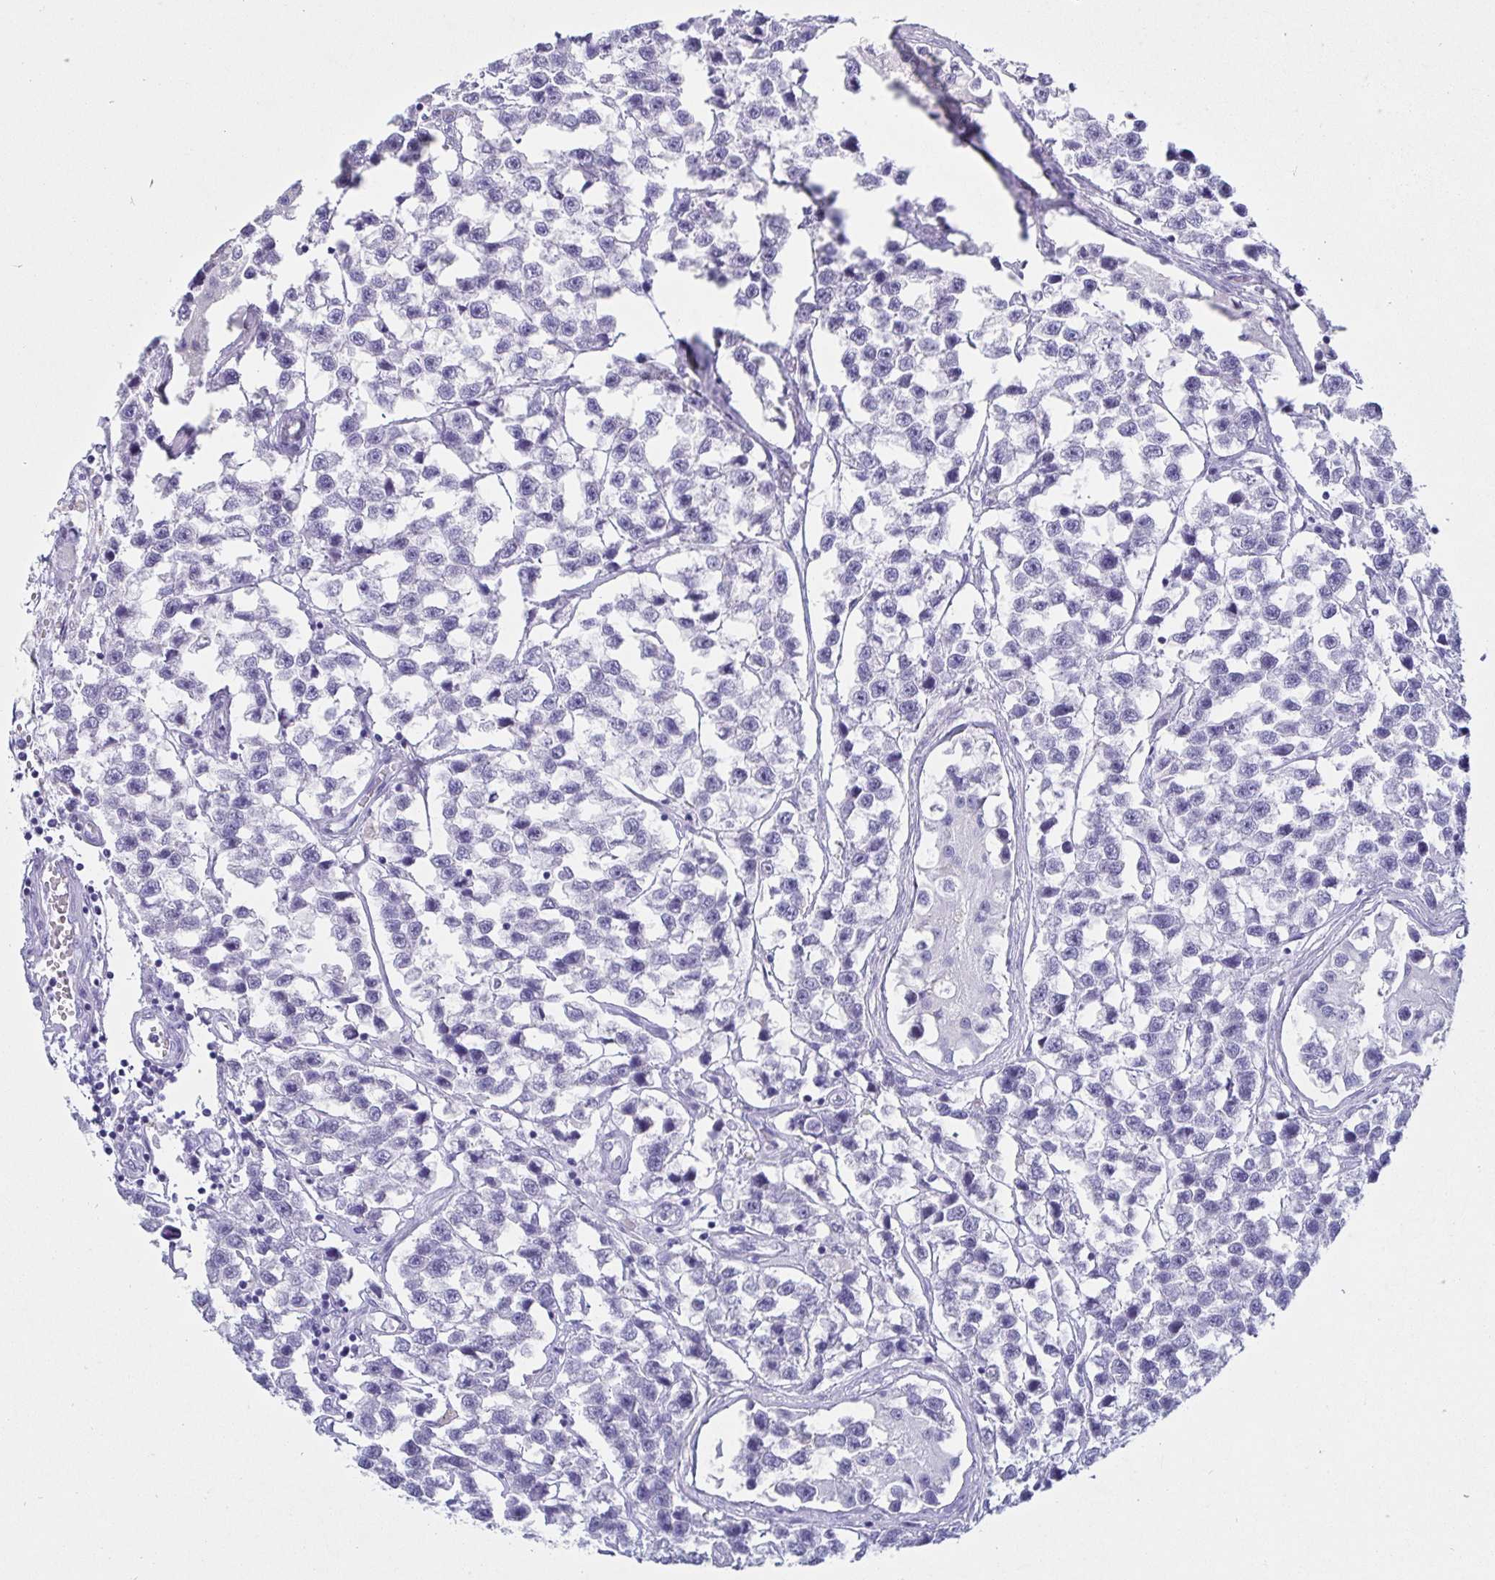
{"staining": {"intensity": "negative", "quantity": "none", "location": "none"}, "tissue": "testis cancer", "cell_type": "Tumor cells", "image_type": "cancer", "snomed": [{"axis": "morphology", "description": "Seminoma, NOS"}, {"axis": "topography", "description": "Testis"}], "caption": "This is an IHC micrograph of human testis cancer. There is no positivity in tumor cells.", "gene": "KCNH6", "patient": {"sex": "male", "age": 26}}